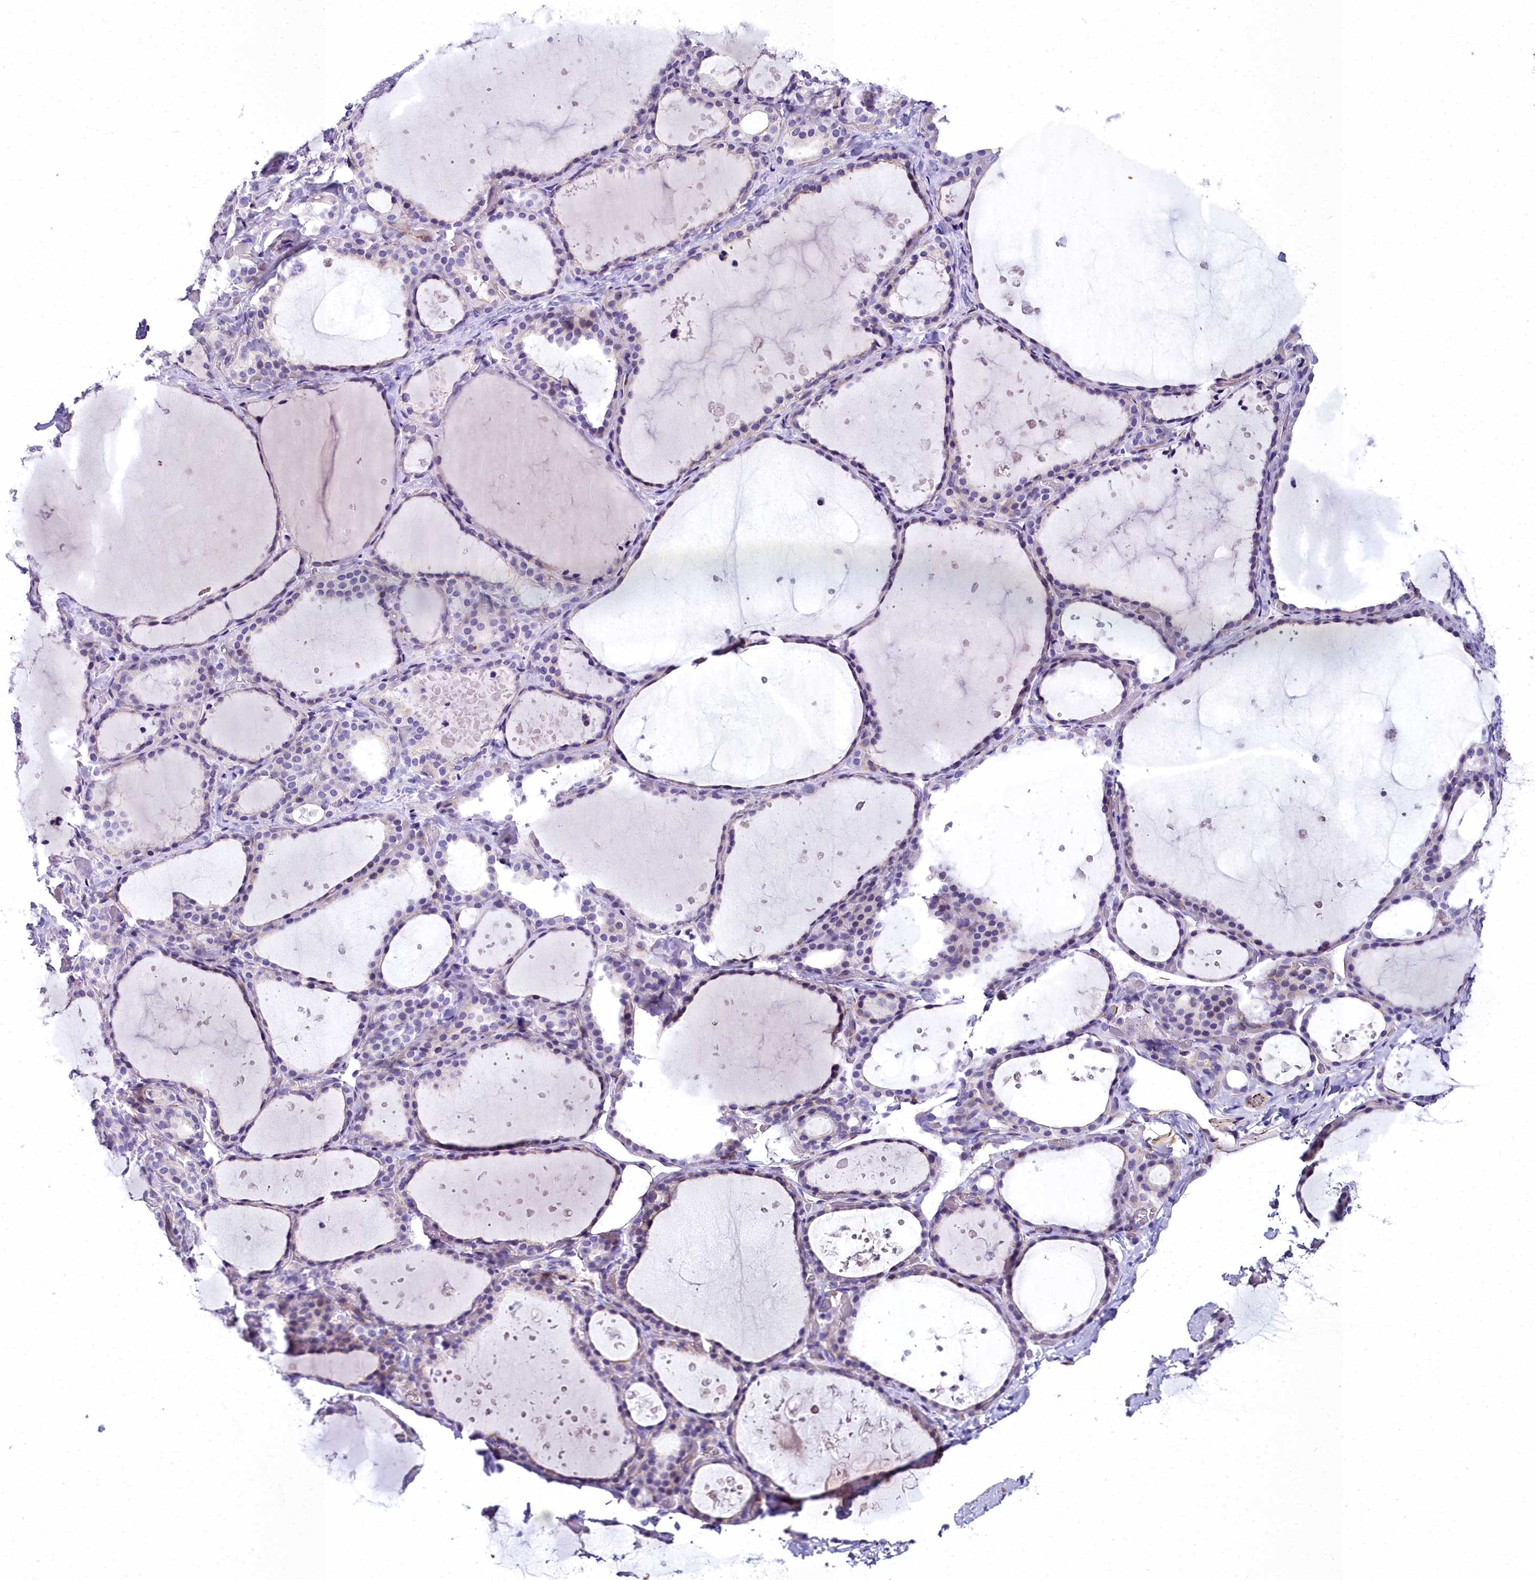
{"staining": {"intensity": "negative", "quantity": "none", "location": "none"}, "tissue": "thyroid gland", "cell_type": "Glandular cells", "image_type": "normal", "snomed": [{"axis": "morphology", "description": "Normal tissue, NOS"}, {"axis": "topography", "description": "Thyroid gland"}], "caption": "DAB immunohistochemical staining of benign thyroid gland demonstrates no significant positivity in glandular cells. (Brightfield microscopy of DAB immunohistochemistry at high magnification).", "gene": "TIMM22", "patient": {"sex": "female", "age": 44}}